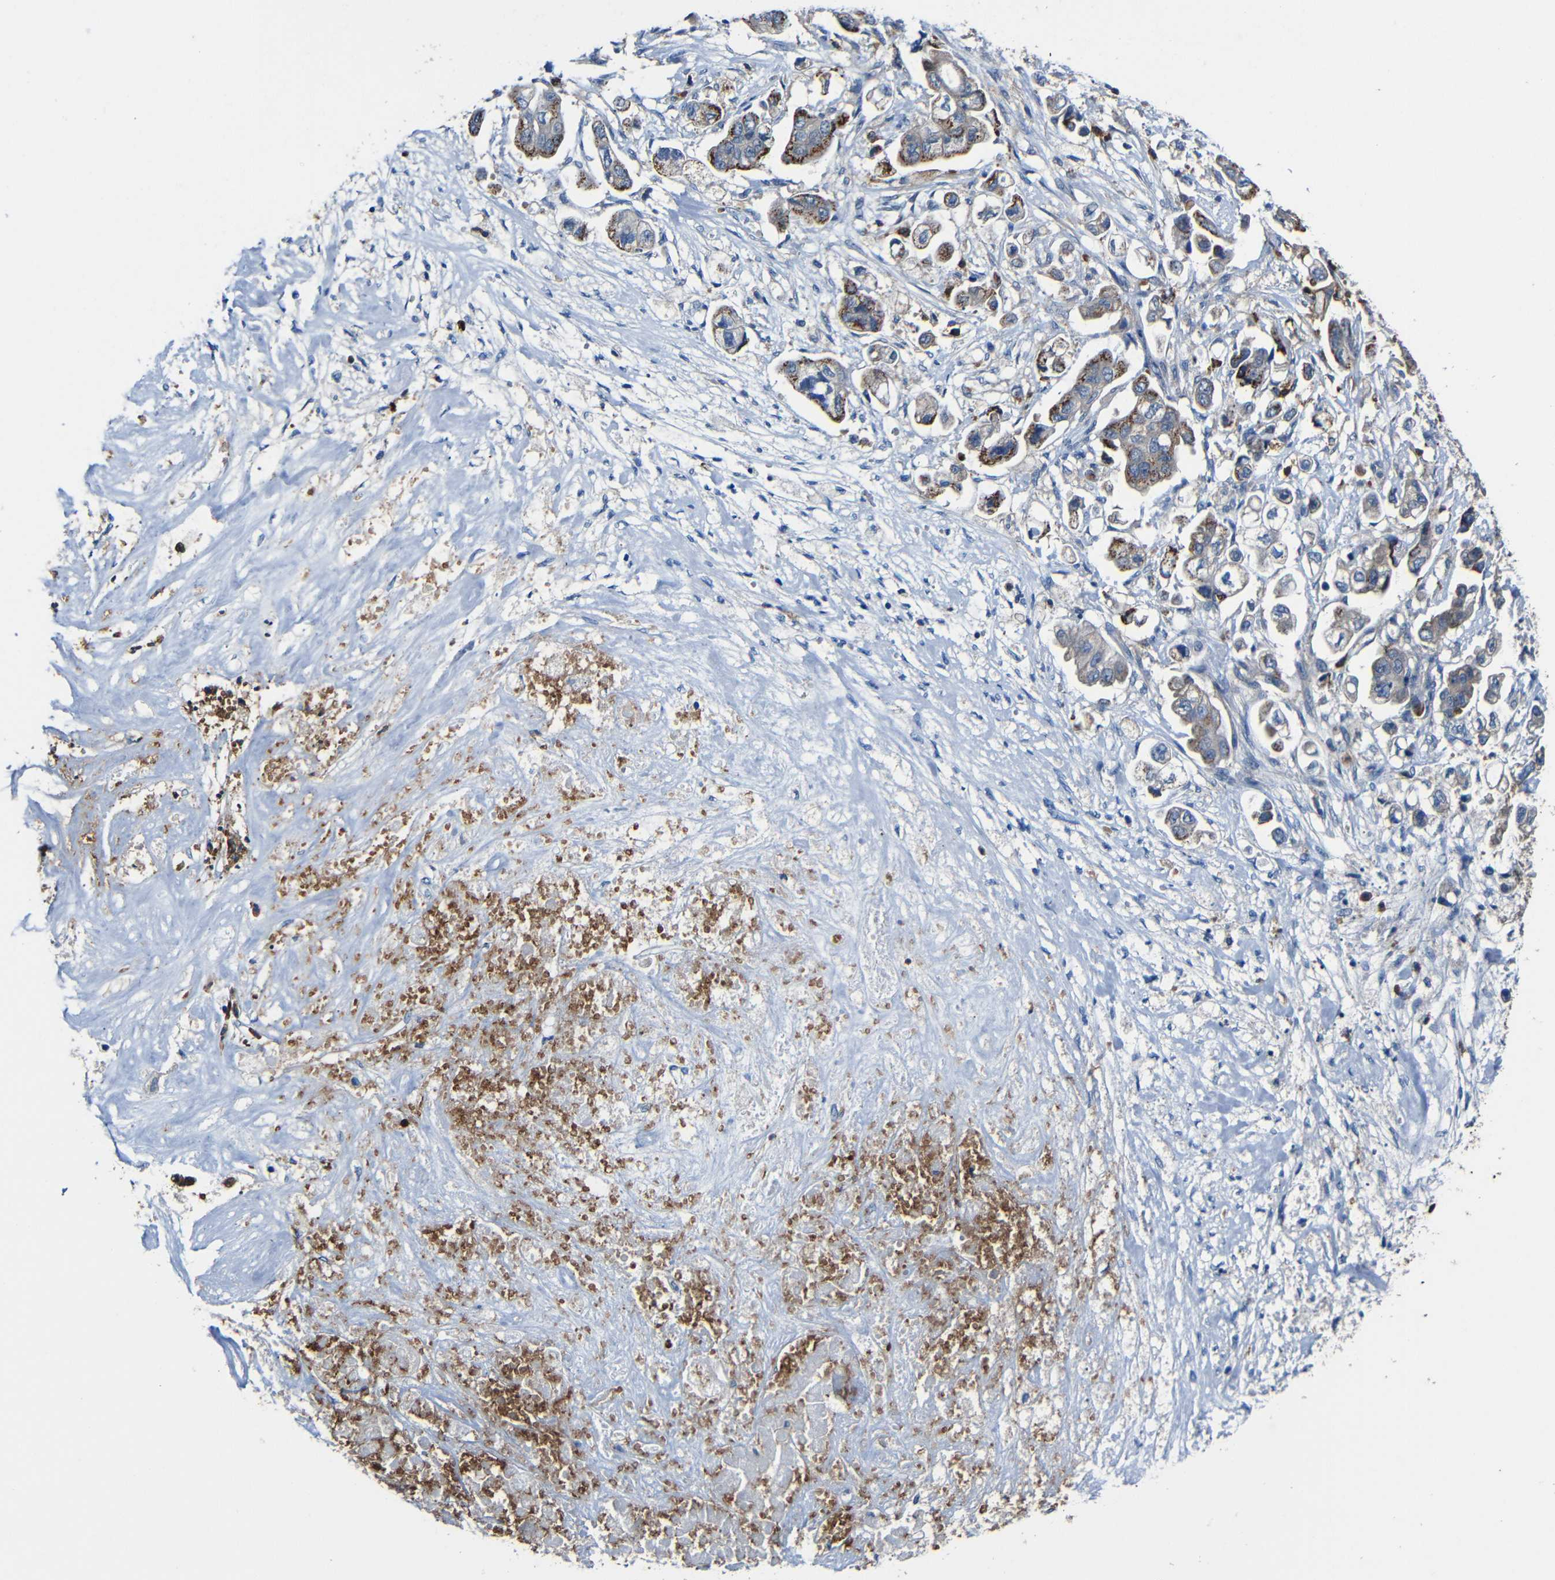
{"staining": {"intensity": "moderate", "quantity": ">75%", "location": "cytoplasmic/membranous"}, "tissue": "stomach cancer", "cell_type": "Tumor cells", "image_type": "cancer", "snomed": [{"axis": "morphology", "description": "Adenocarcinoma, NOS"}, {"axis": "topography", "description": "Stomach"}], "caption": "A brown stain labels moderate cytoplasmic/membranous staining of a protein in human stomach cancer tumor cells.", "gene": "P2RY12", "patient": {"sex": "male", "age": 62}}